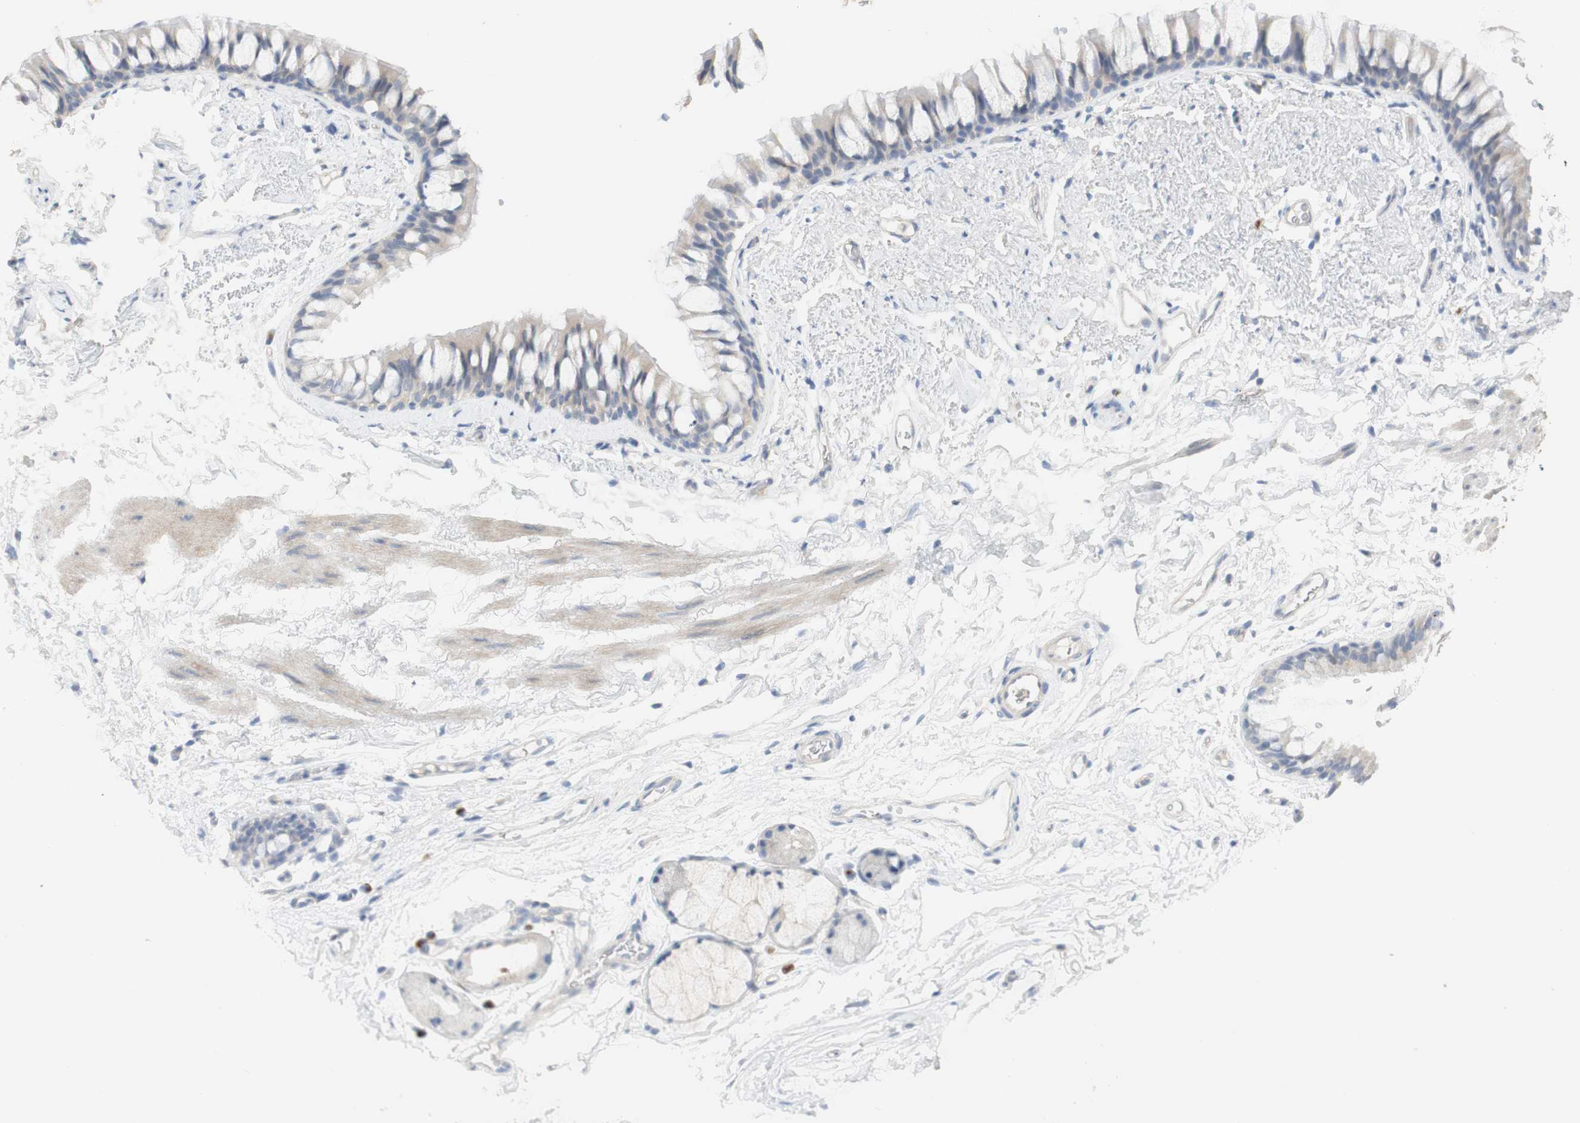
{"staining": {"intensity": "negative", "quantity": "none", "location": "none"}, "tissue": "adipose tissue", "cell_type": "Adipocytes", "image_type": "normal", "snomed": [{"axis": "morphology", "description": "Normal tissue, NOS"}, {"axis": "topography", "description": "Bronchus"}], "caption": "This is a photomicrograph of immunohistochemistry staining of unremarkable adipose tissue, which shows no expression in adipocytes. (Stains: DAB immunohistochemistry with hematoxylin counter stain, Microscopy: brightfield microscopy at high magnification).", "gene": "MANEA", "patient": {"sex": "female", "age": 73}}